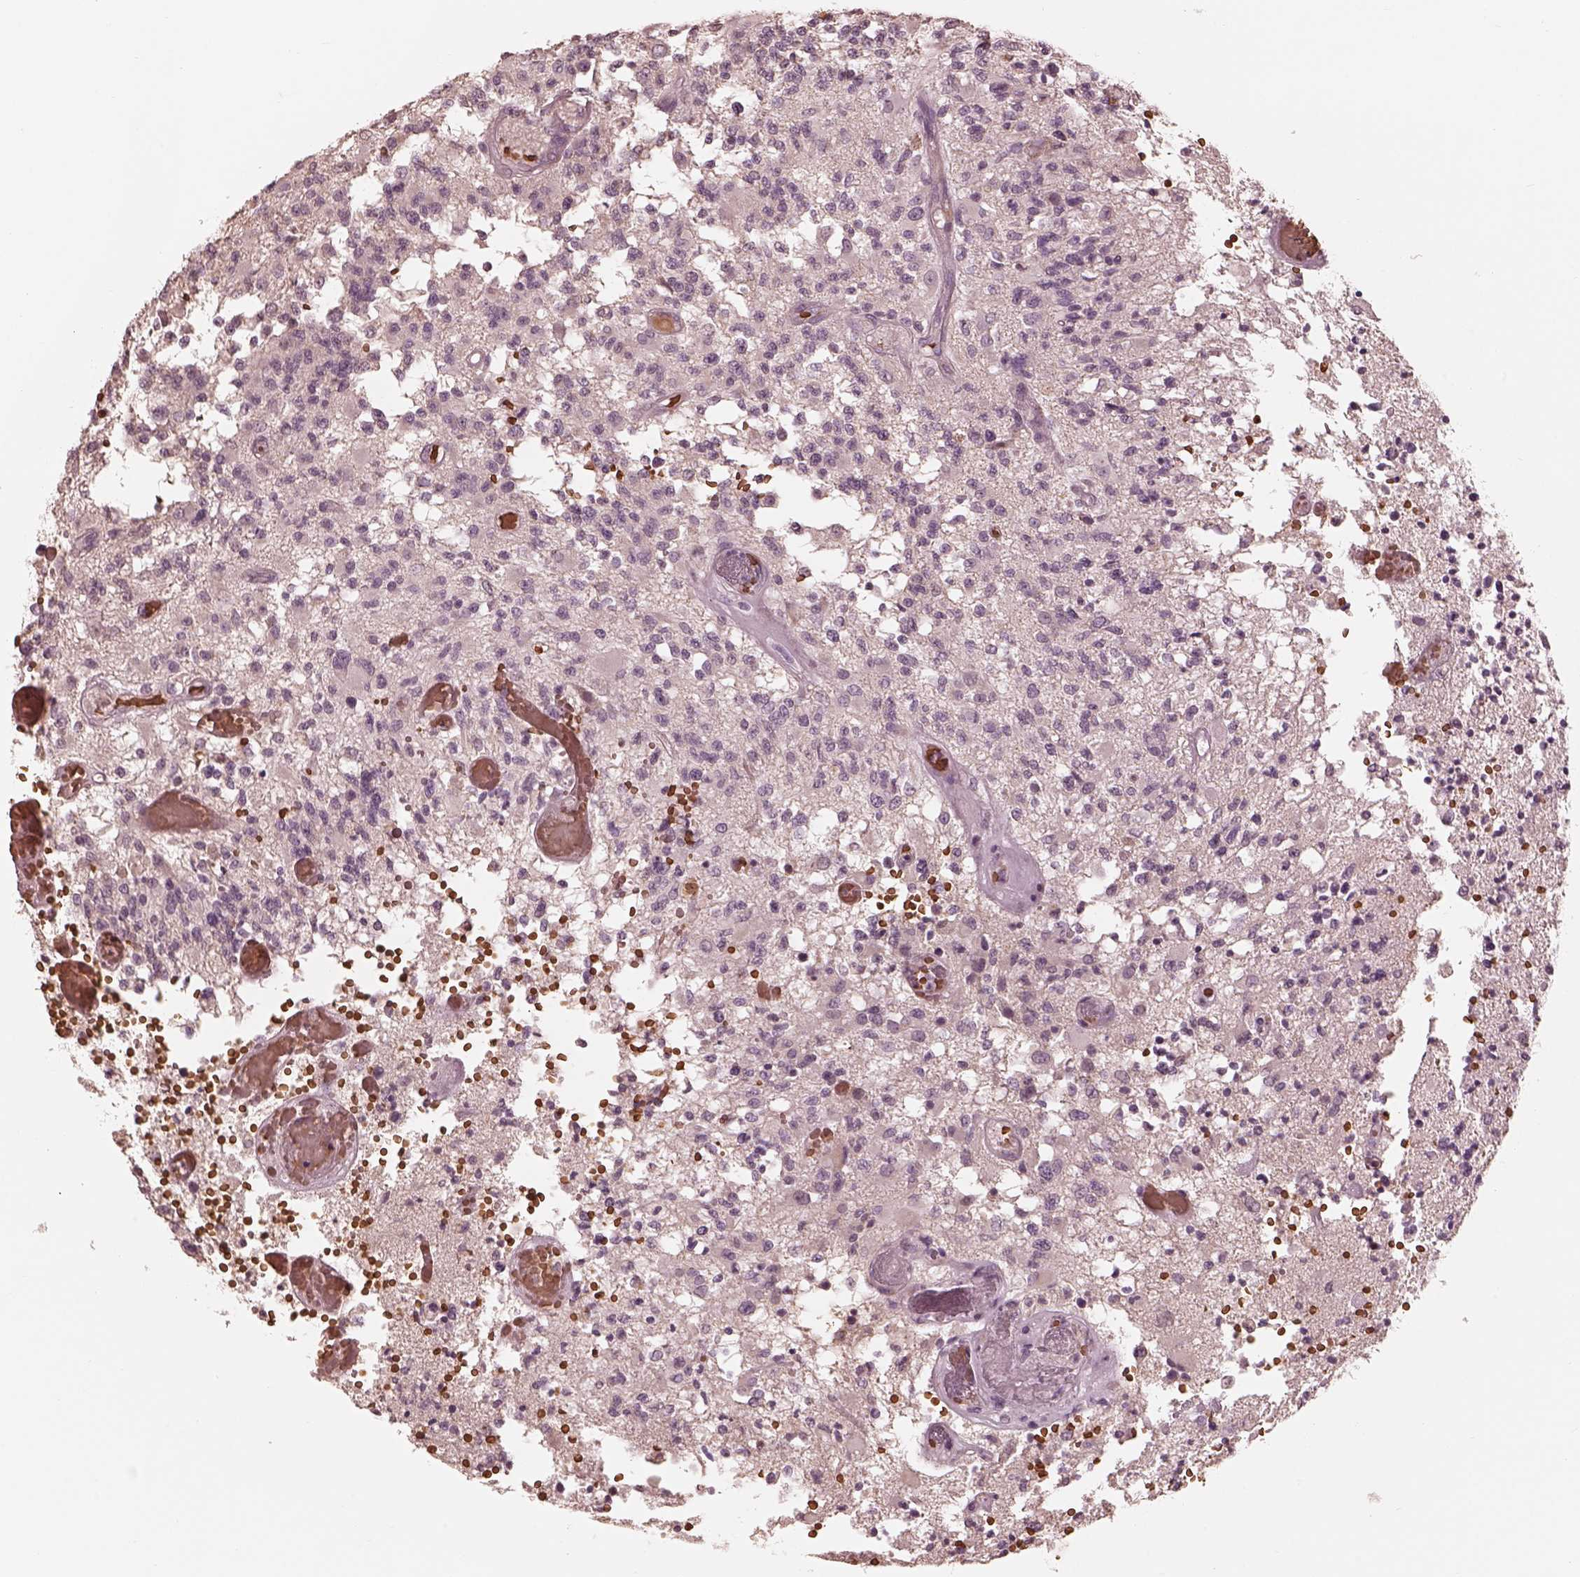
{"staining": {"intensity": "negative", "quantity": "none", "location": "none"}, "tissue": "glioma", "cell_type": "Tumor cells", "image_type": "cancer", "snomed": [{"axis": "morphology", "description": "Glioma, malignant, High grade"}, {"axis": "topography", "description": "Brain"}], "caption": "This is an IHC image of human glioma. There is no staining in tumor cells.", "gene": "ANKLE1", "patient": {"sex": "female", "age": 63}}